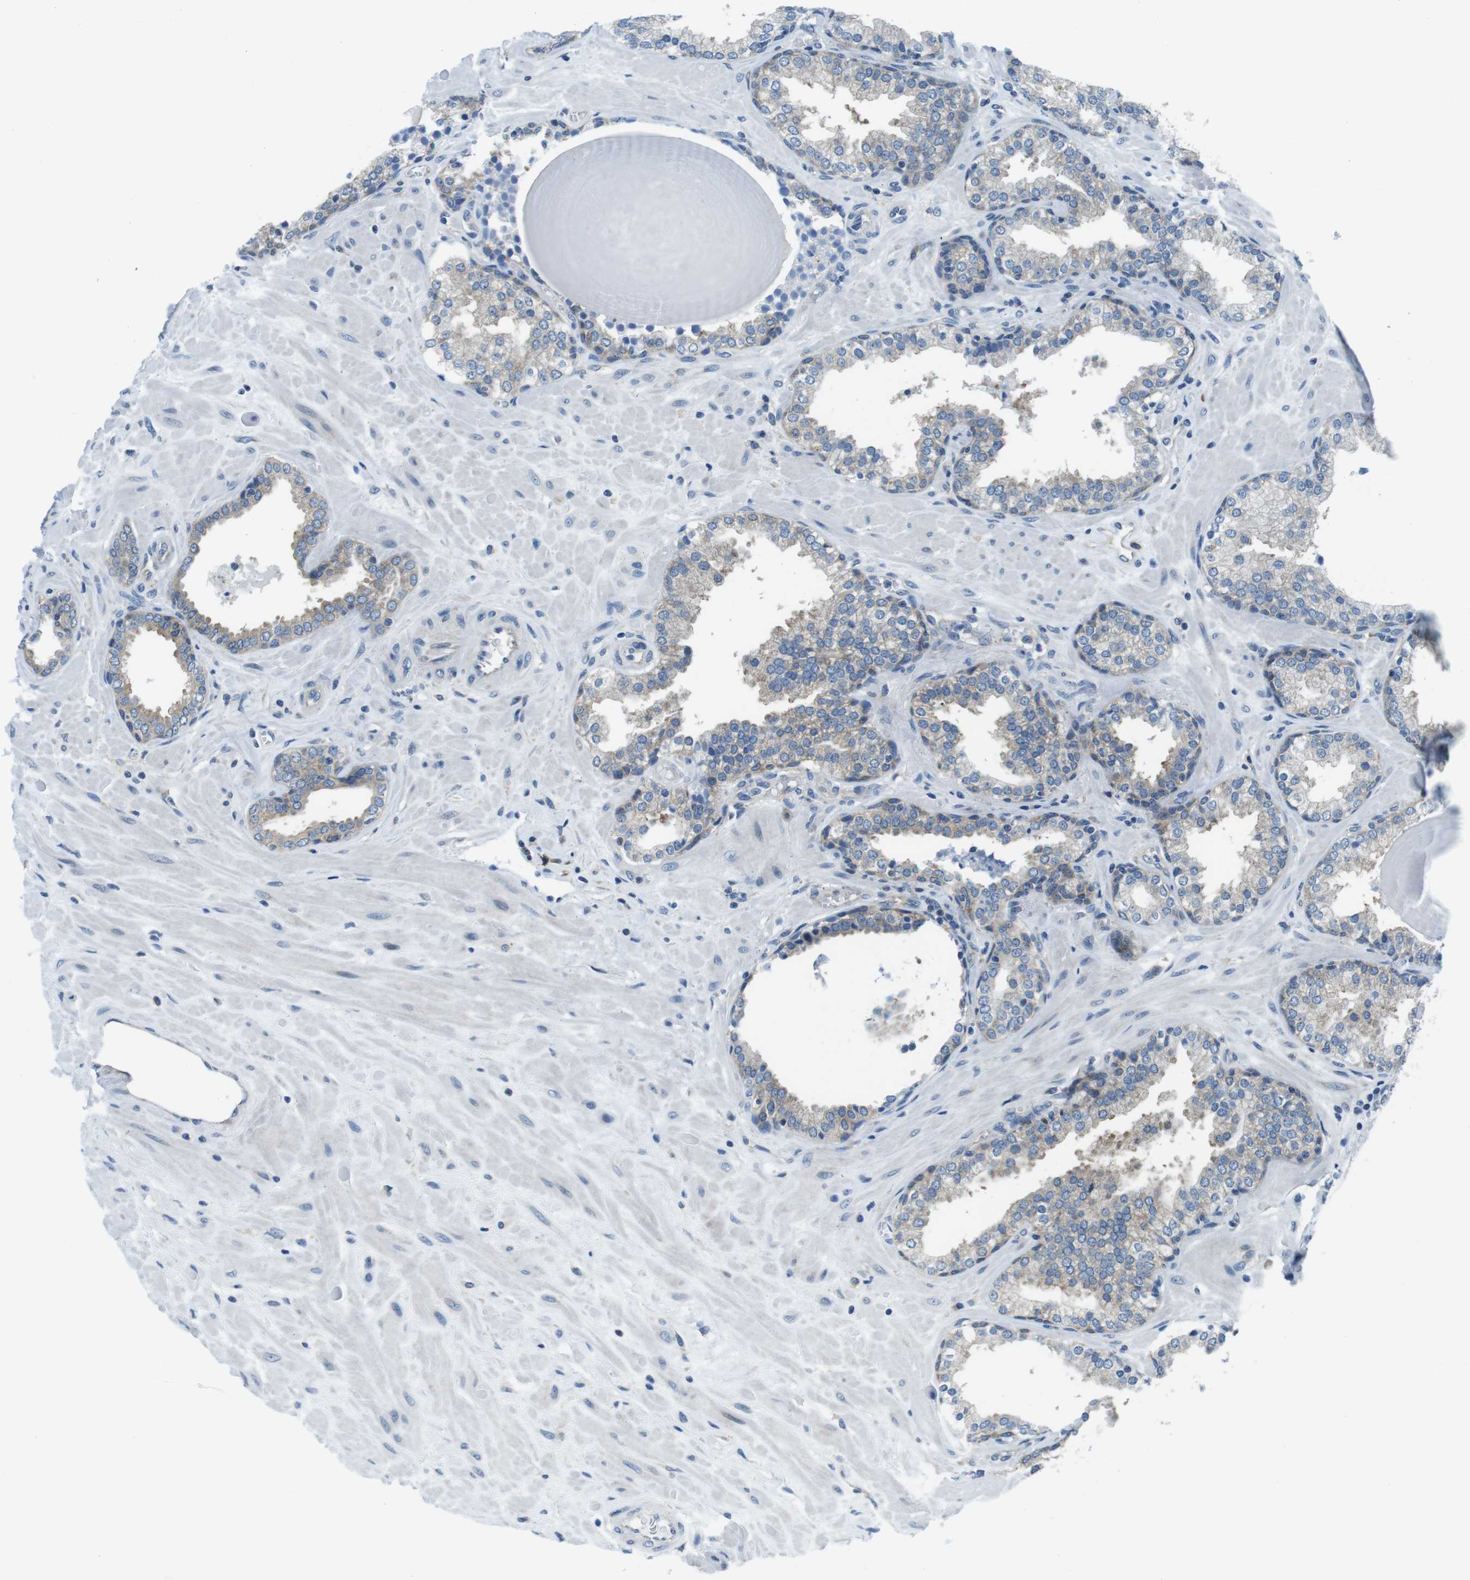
{"staining": {"intensity": "weak", "quantity": "25%-75%", "location": "cytoplasmic/membranous"}, "tissue": "prostate", "cell_type": "Glandular cells", "image_type": "normal", "snomed": [{"axis": "morphology", "description": "Normal tissue, NOS"}, {"axis": "topography", "description": "Prostate"}], "caption": "Benign prostate was stained to show a protein in brown. There is low levels of weak cytoplasmic/membranous expression in approximately 25%-75% of glandular cells. (DAB IHC with brightfield microscopy, high magnification).", "gene": "EIF2B5", "patient": {"sex": "male", "age": 51}}